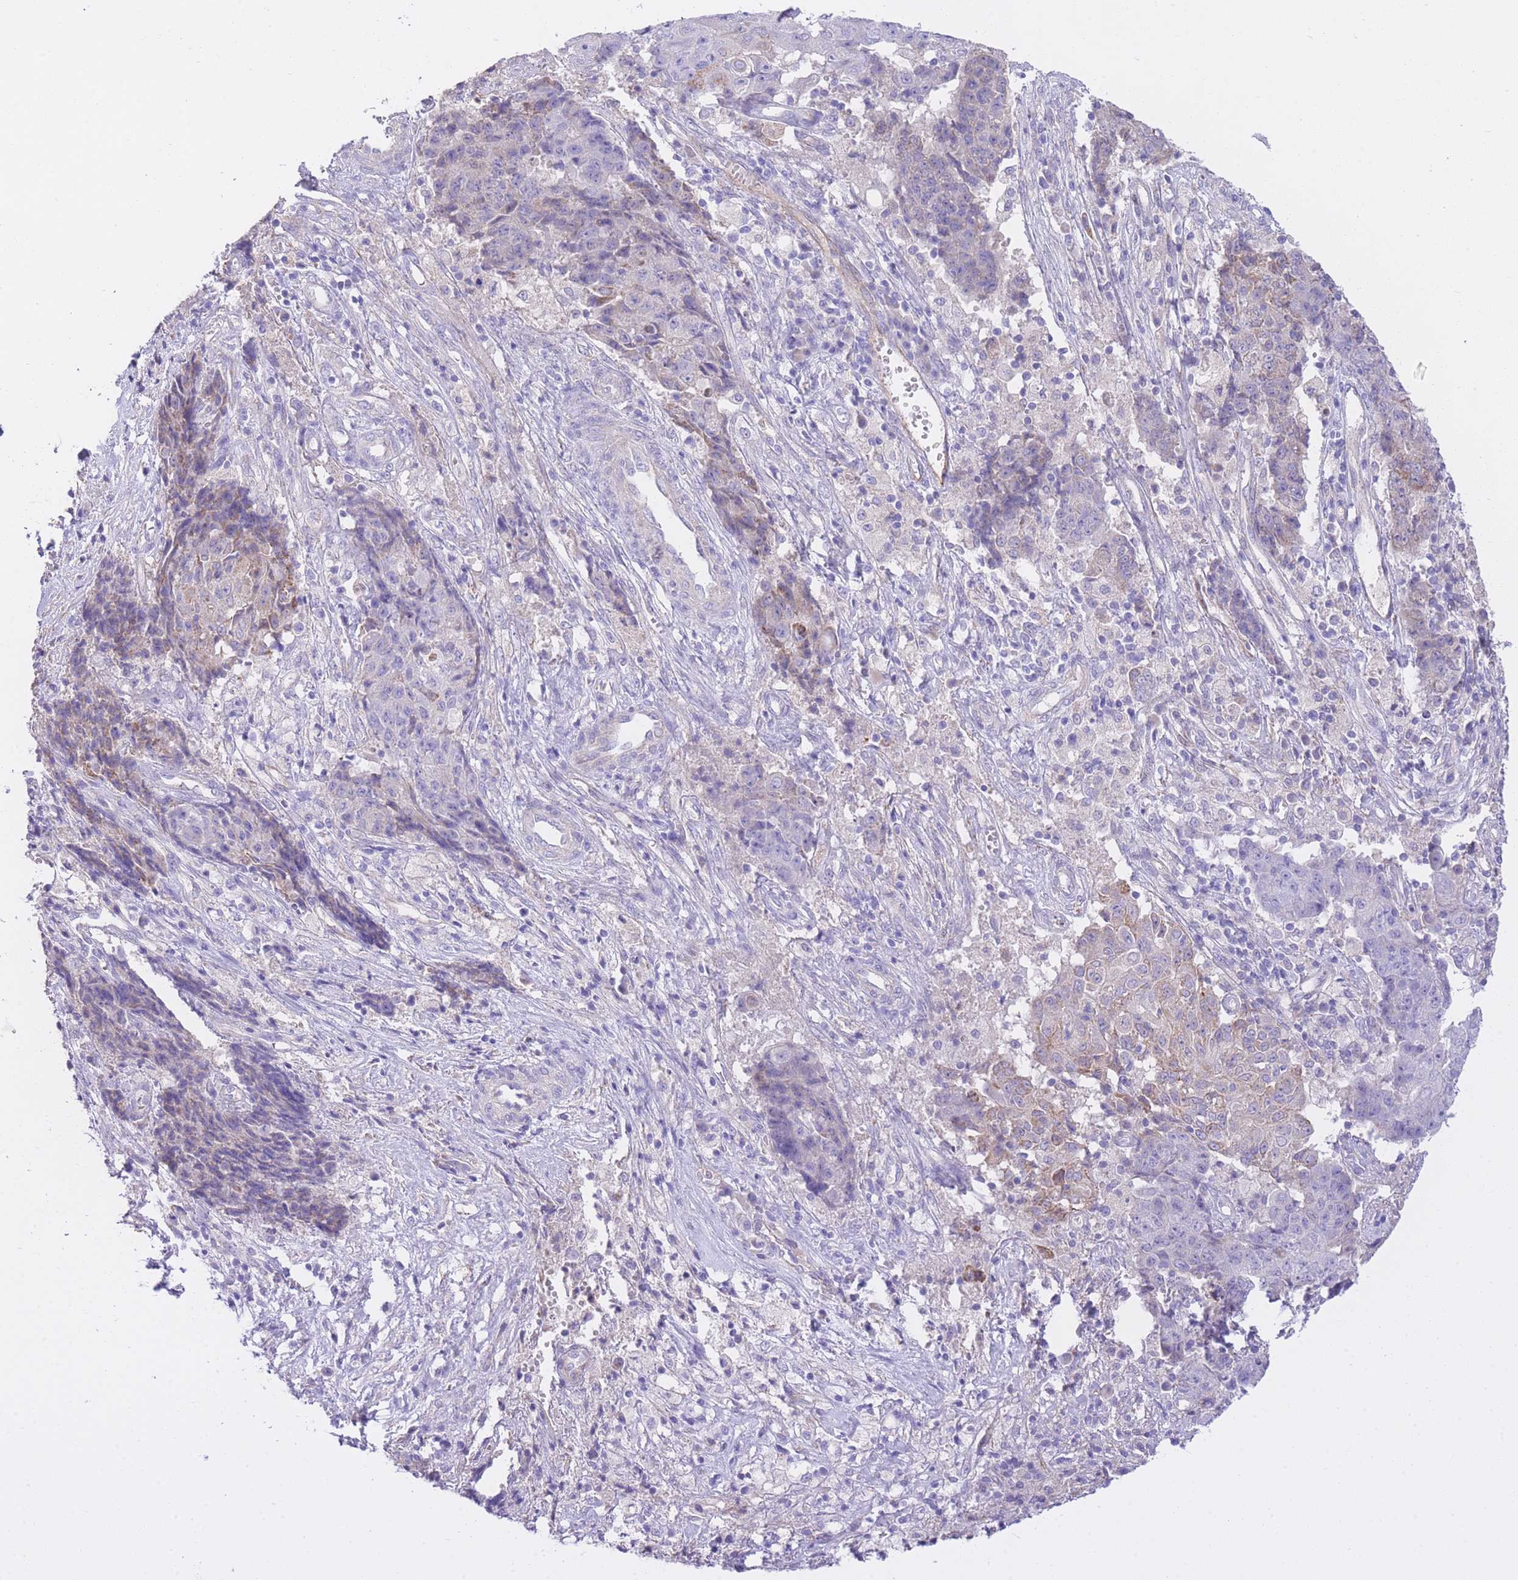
{"staining": {"intensity": "negative", "quantity": "none", "location": "none"}, "tissue": "ovarian cancer", "cell_type": "Tumor cells", "image_type": "cancer", "snomed": [{"axis": "morphology", "description": "Carcinoma, endometroid"}, {"axis": "topography", "description": "Ovary"}], "caption": "Immunohistochemistry image of human endometroid carcinoma (ovarian) stained for a protein (brown), which demonstrates no positivity in tumor cells. The staining is performed using DAB brown chromogen with nuclei counter-stained in using hematoxylin.", "gene": "PGM1", "patient": {"sex": "female", "age": 42}}